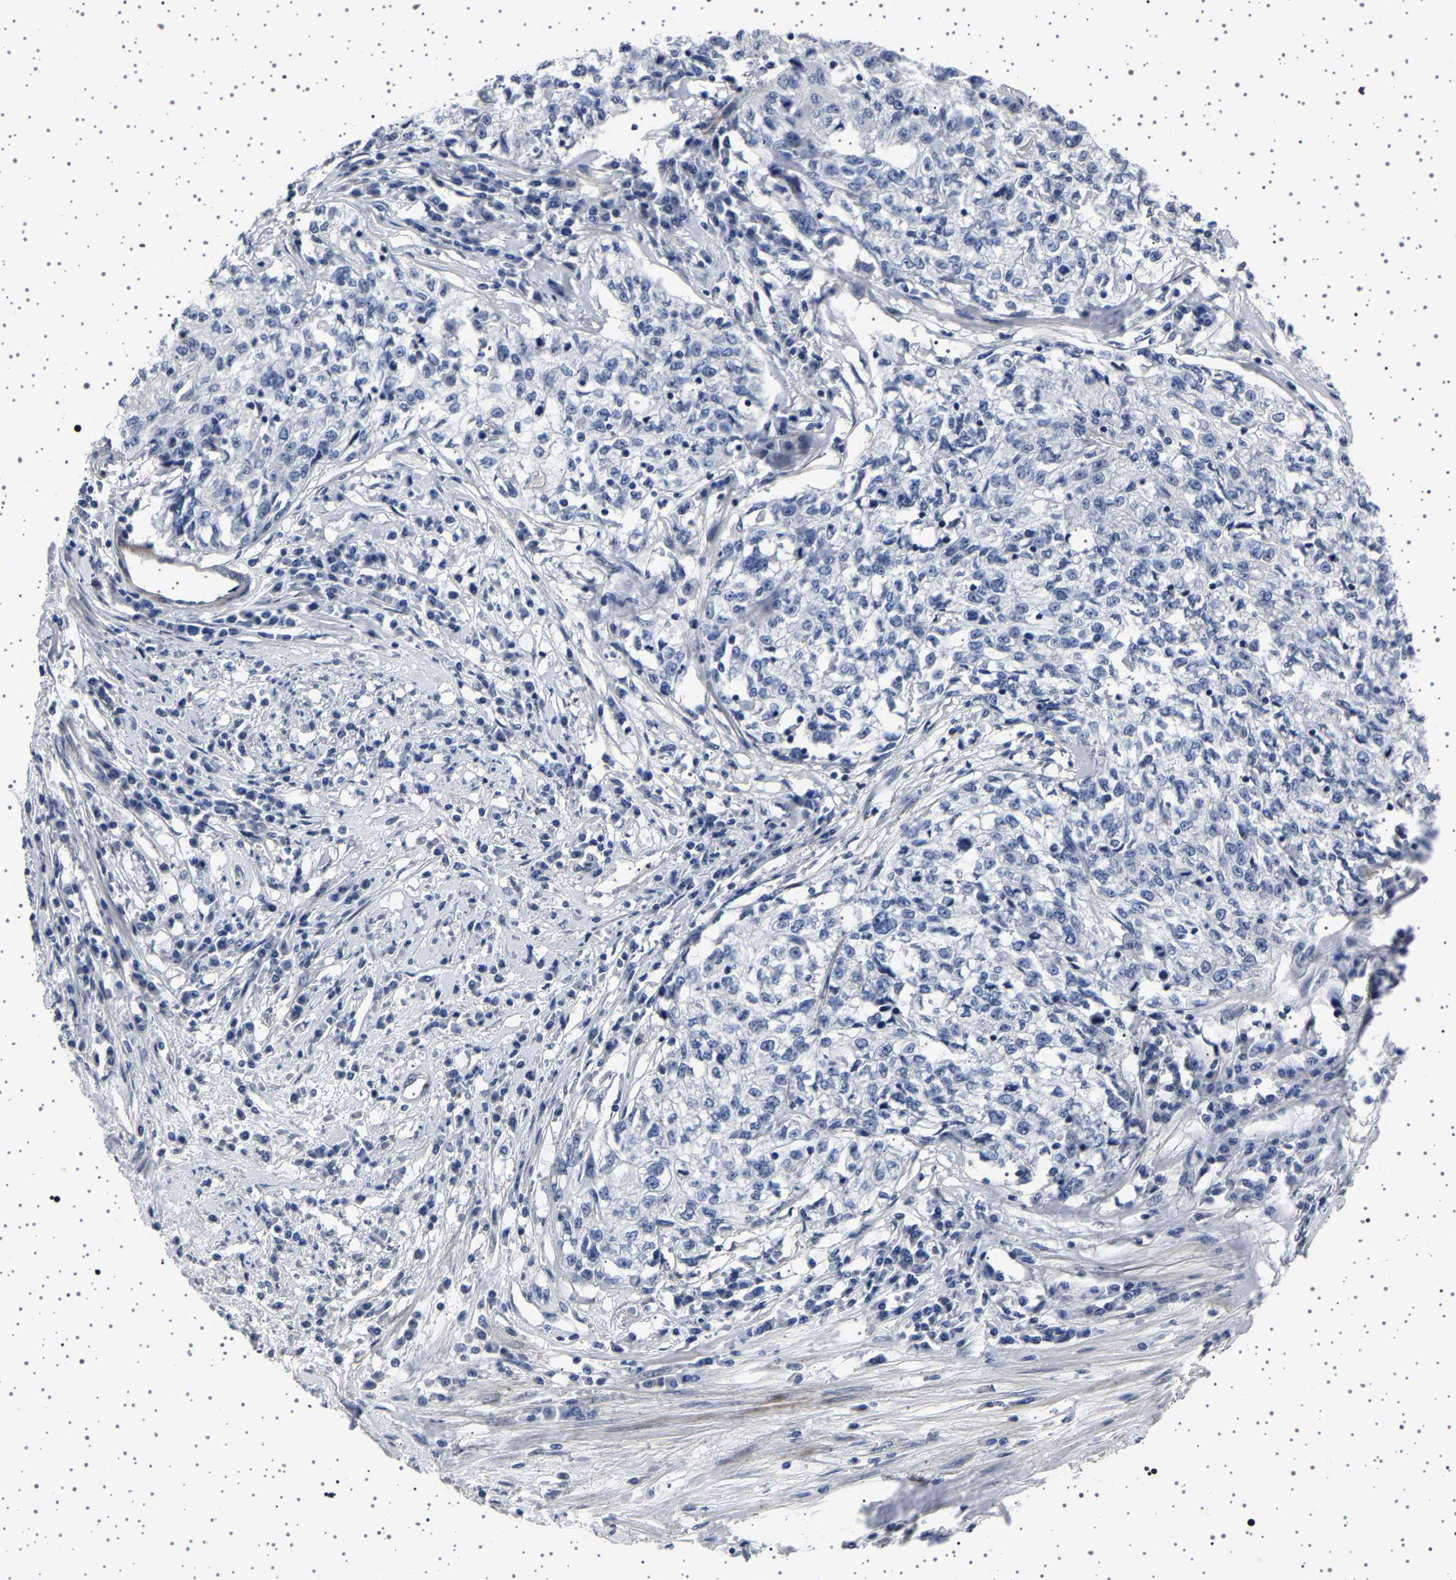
{"staining": {"intensity": "negative", "quantity": "none", "location": "none"}, "tissue": "cervical cancer", "cell_type": "Tumor cells", "image_type": "cancer", "snomed": [{"axis": "morphology", "description": "Squamous cell carcinoma, NOS"}, {"axis": "topography", "description": "Cervix"}], "caption": "Tumor cells are negative for protein expression in human squamous cell carcinoma (cervical). (Brightfield microscopy of DAB immunohistochemistry (IHC) at high magnification).", "gene": "PAK5", "patient": {"sex": "female", "age": 57}}